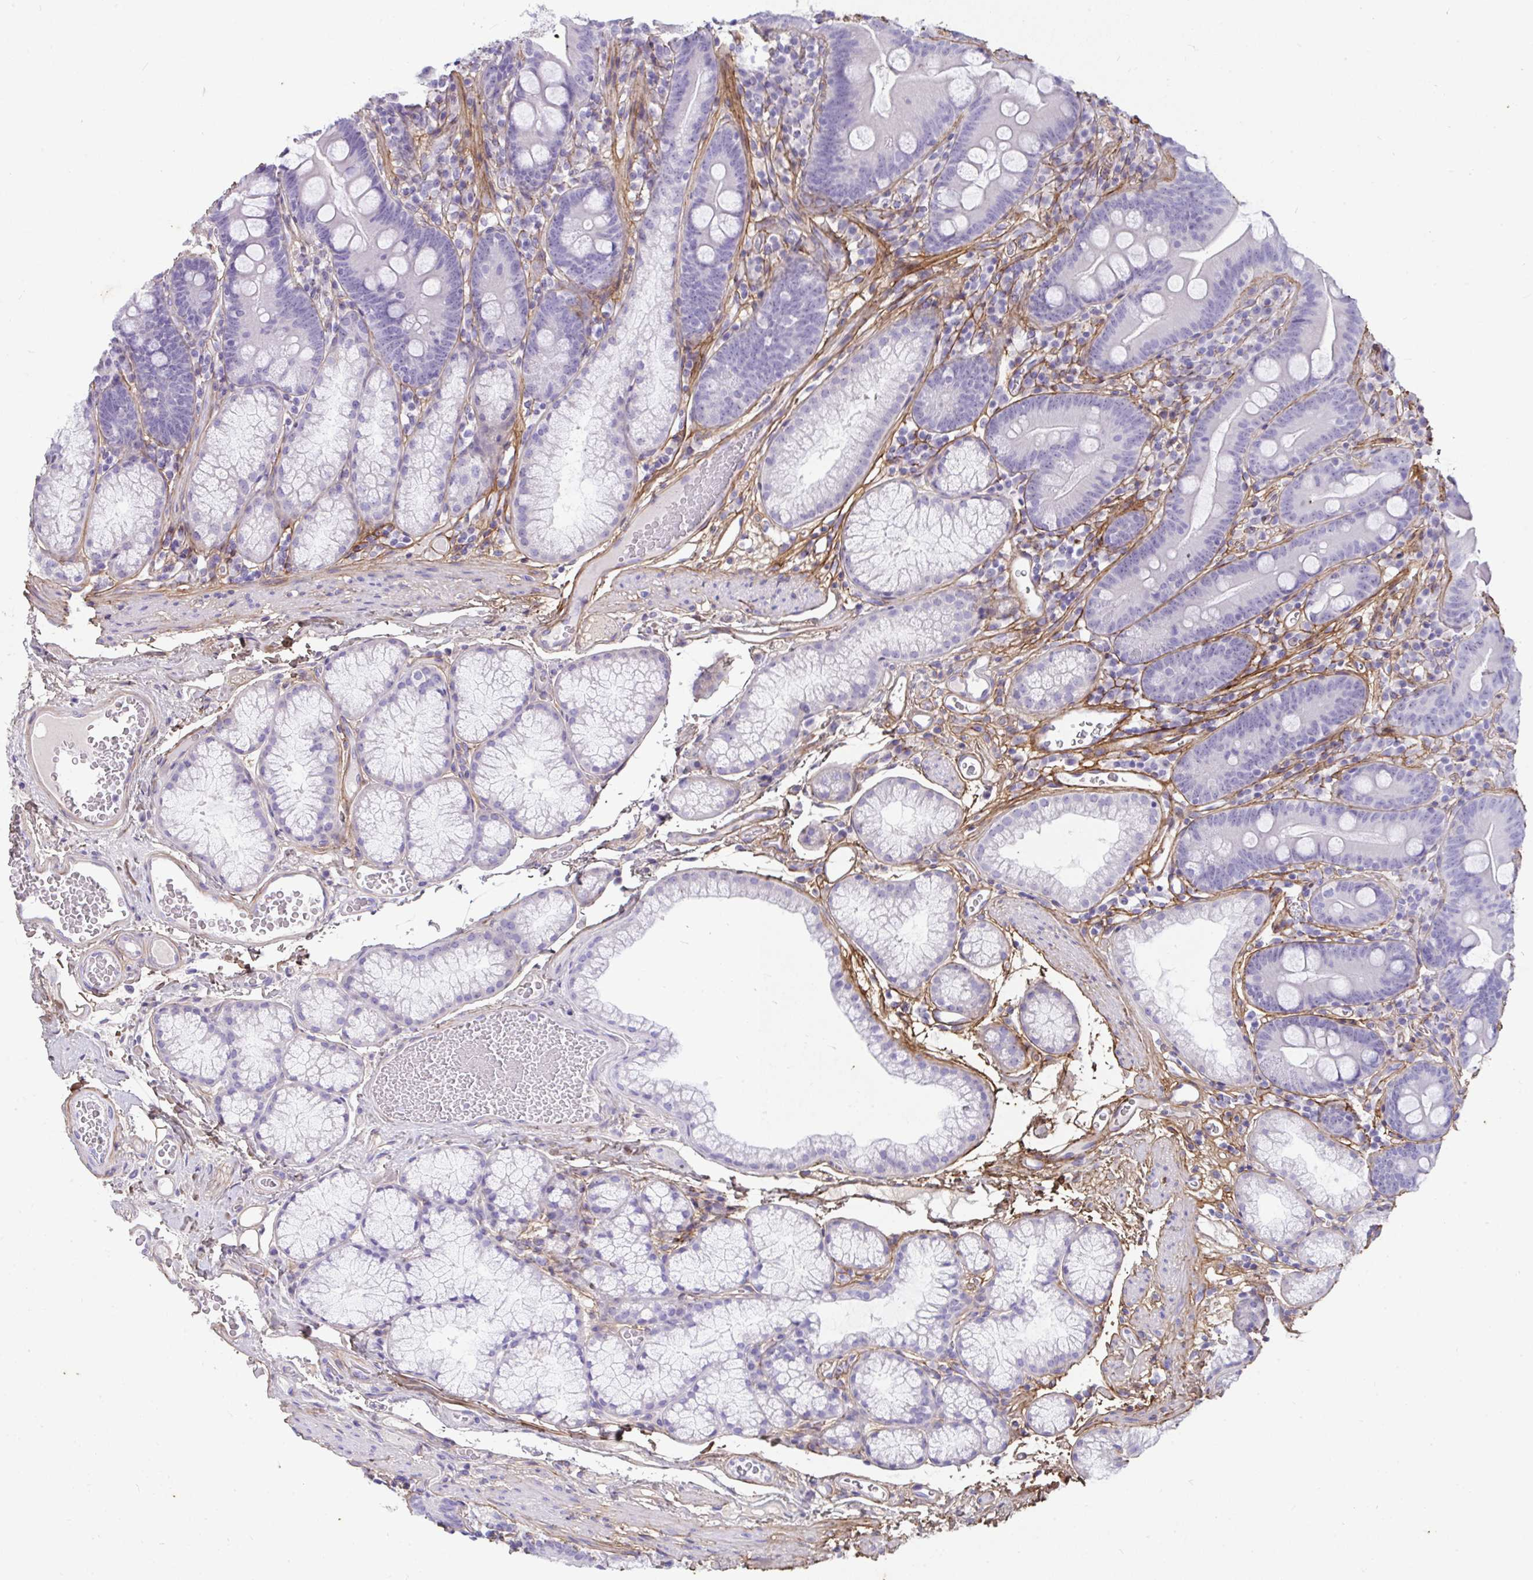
{"staining": {"intensity": "negative", "quantity": "none", "location": "none"}, "tissue": "duodenum", "cell_type": "Glandular cells", "image_type": "normal", "snomed": [{"axis": "morphology", "description": "Normal tissue, NOS"}, {"axis": "topography", "description": "Duodenum"}], "caption": "The image displays no staining of glandular cells in benign duodenum.", "gene": "LHFPL6", "patient": {"sex": "female", "age": 67}}